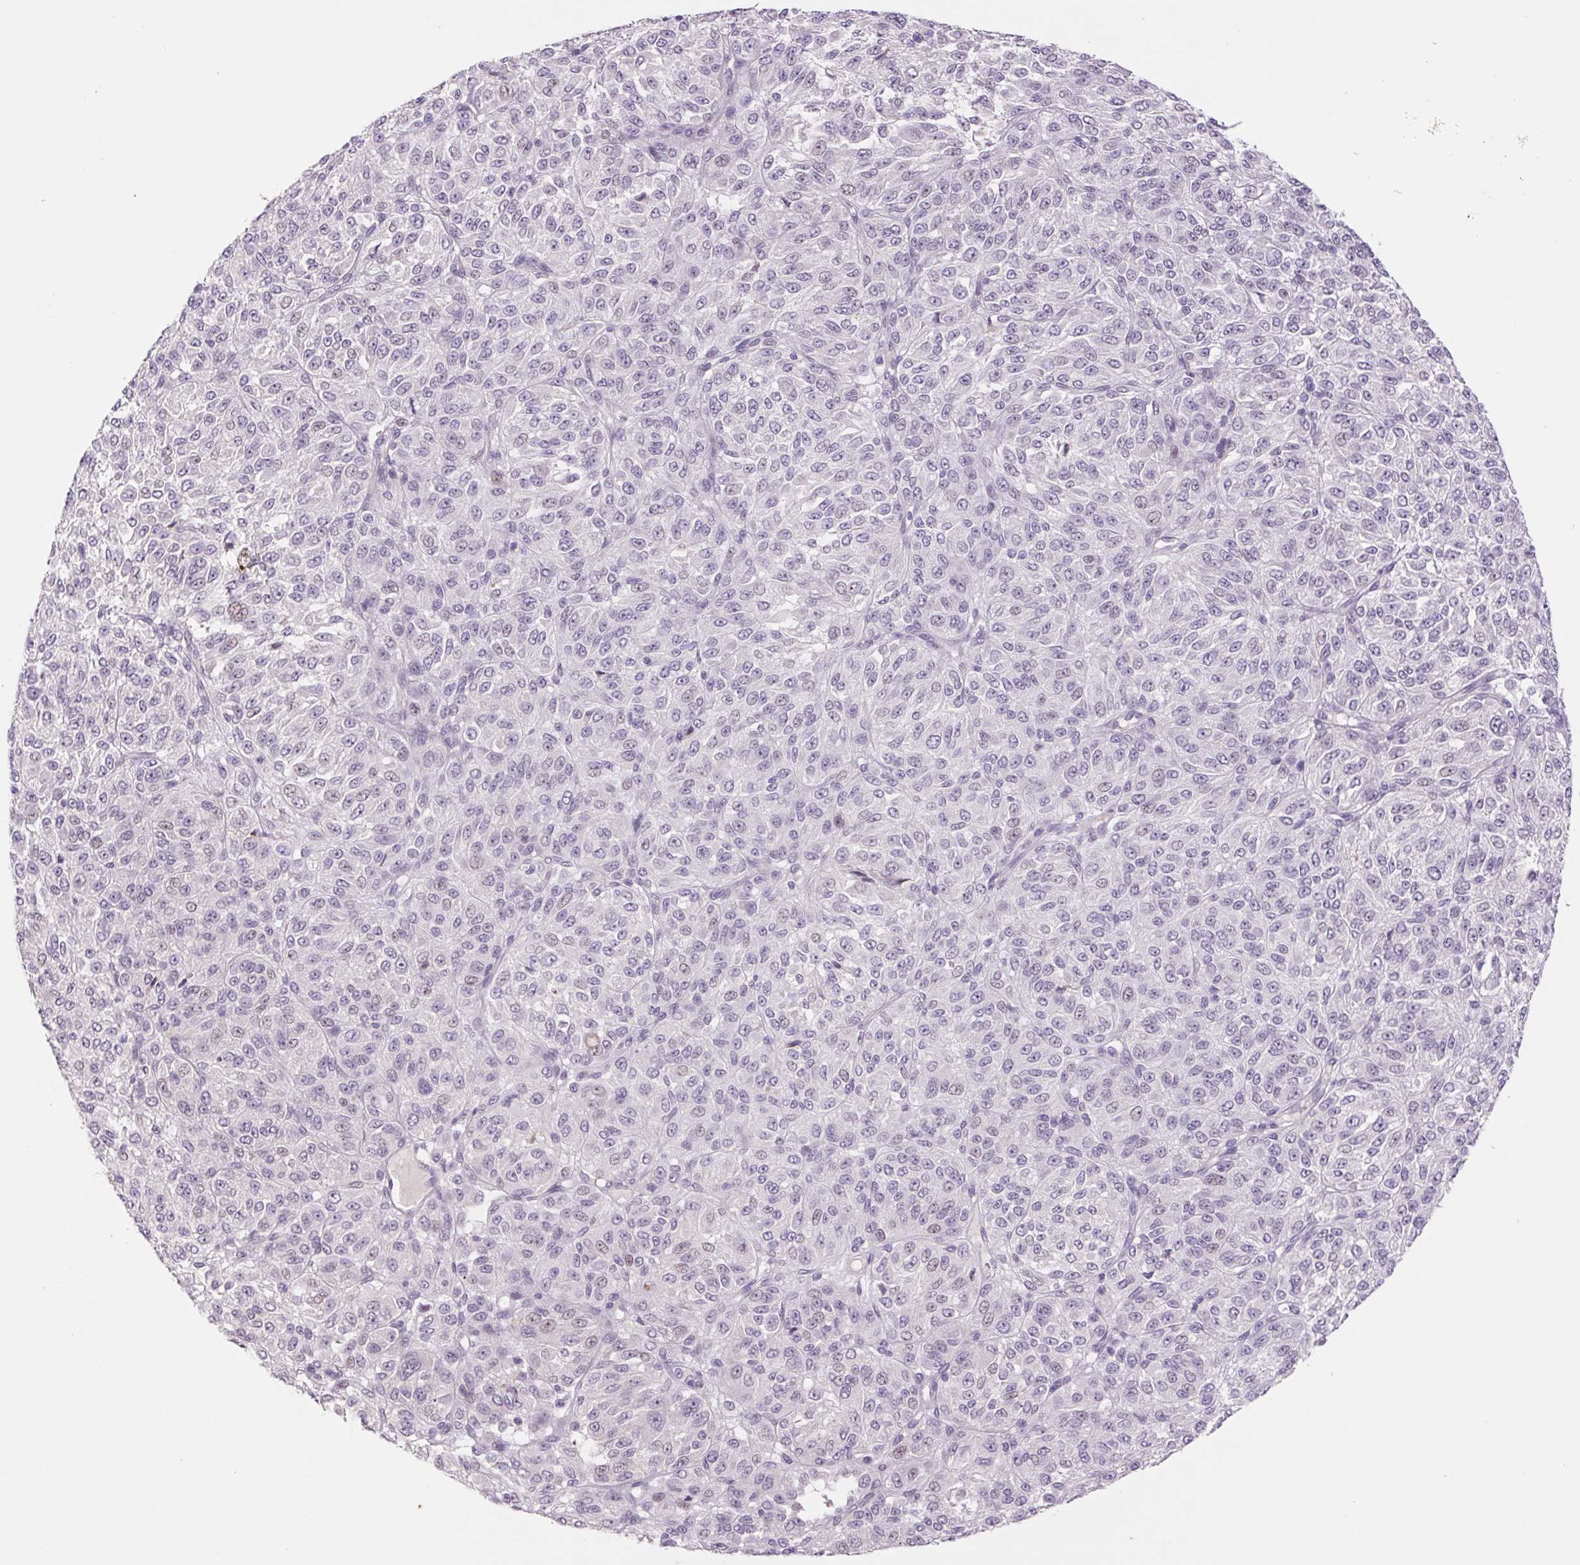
{"staining": {"intensity": "negative", "quantity": "none", "location": "none"}, "tissue": "melanoma", "cell_type": "Tumor cells", "image_type": "cancer", "snomed": [{"axis": "morphology", "description": "Malignant melanoma, Metastatic site"}, {"axis": "topography", "description": "Brain"}], "caption": "Immunohistochemistry (IHC) image of neoplastic tissue: human malignant melanoma (metastatic site) stained with DAB (3,3'-diaminobenzidine) exhibits no significant protein positivity in tumor cells. Brightfield microscopy of immunohistochemistry stained with DAB (3,3'-diaminobenzidine) (brown) and hematoxylin (blue), captured at high magnification.", "gene": "KRT1", "patient": {"sex": "female", "age": 56}}